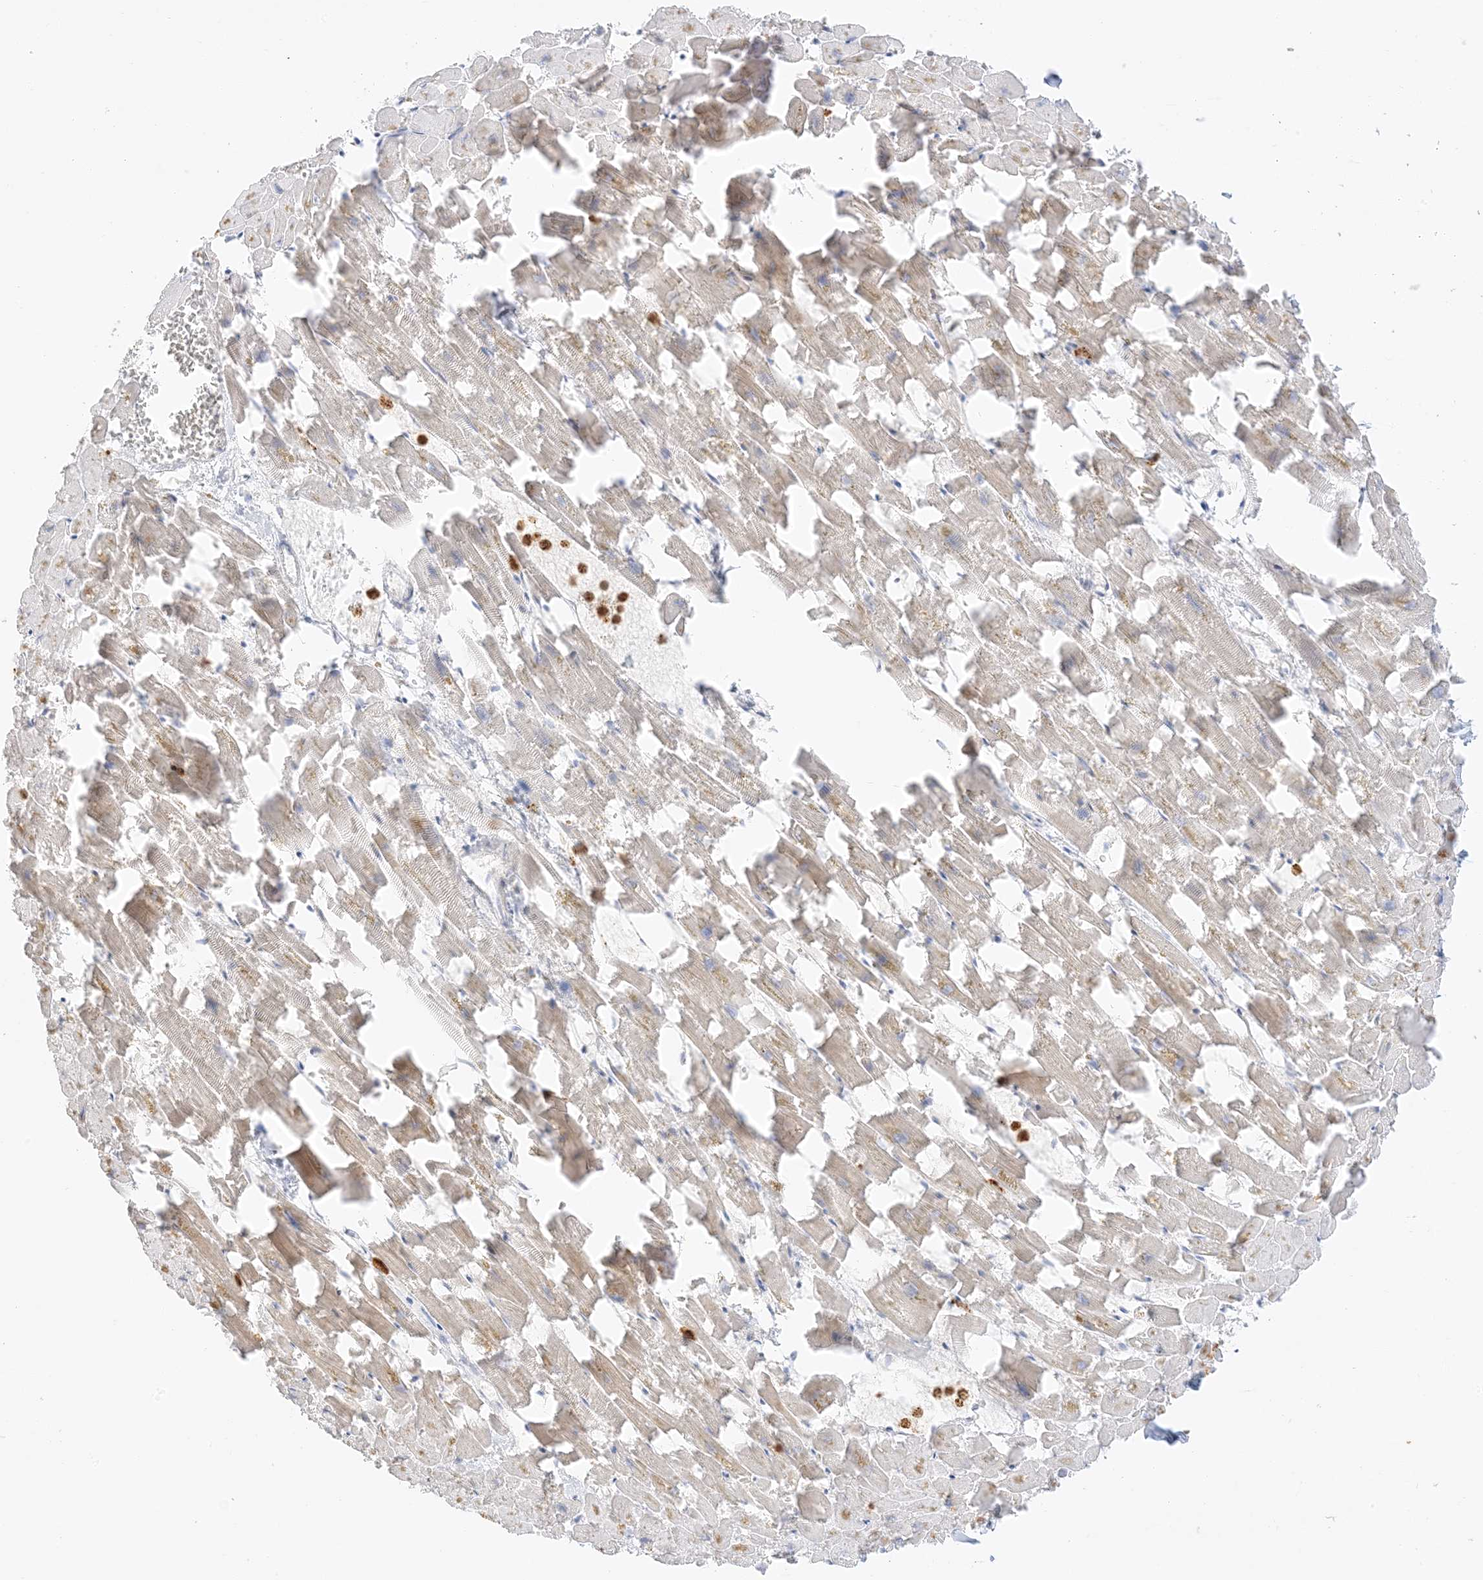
{"staining": {"intensity": "weak", "quantity": "25%-75%", "location": "cytoplasmic/membranous"}, "tissue": "heart muscle", "cell_type": "Cardiomyocytes", "image_type": "normal", "snomed": [{"axis": "morphology", "description": "Normal tissue, NOS"}, {"axis": "topography", "description": "Heart"}], "caption": "High-power microscopy captured an immunohistochemistry (IHC) histopathology image of benign heart muscle, revealing weak cytoplasmic/membranous staining in approximately 25%-75% of cardiomyocytes.", "gene": "GCA", "patient": {"sex": "female", "age": 64}}